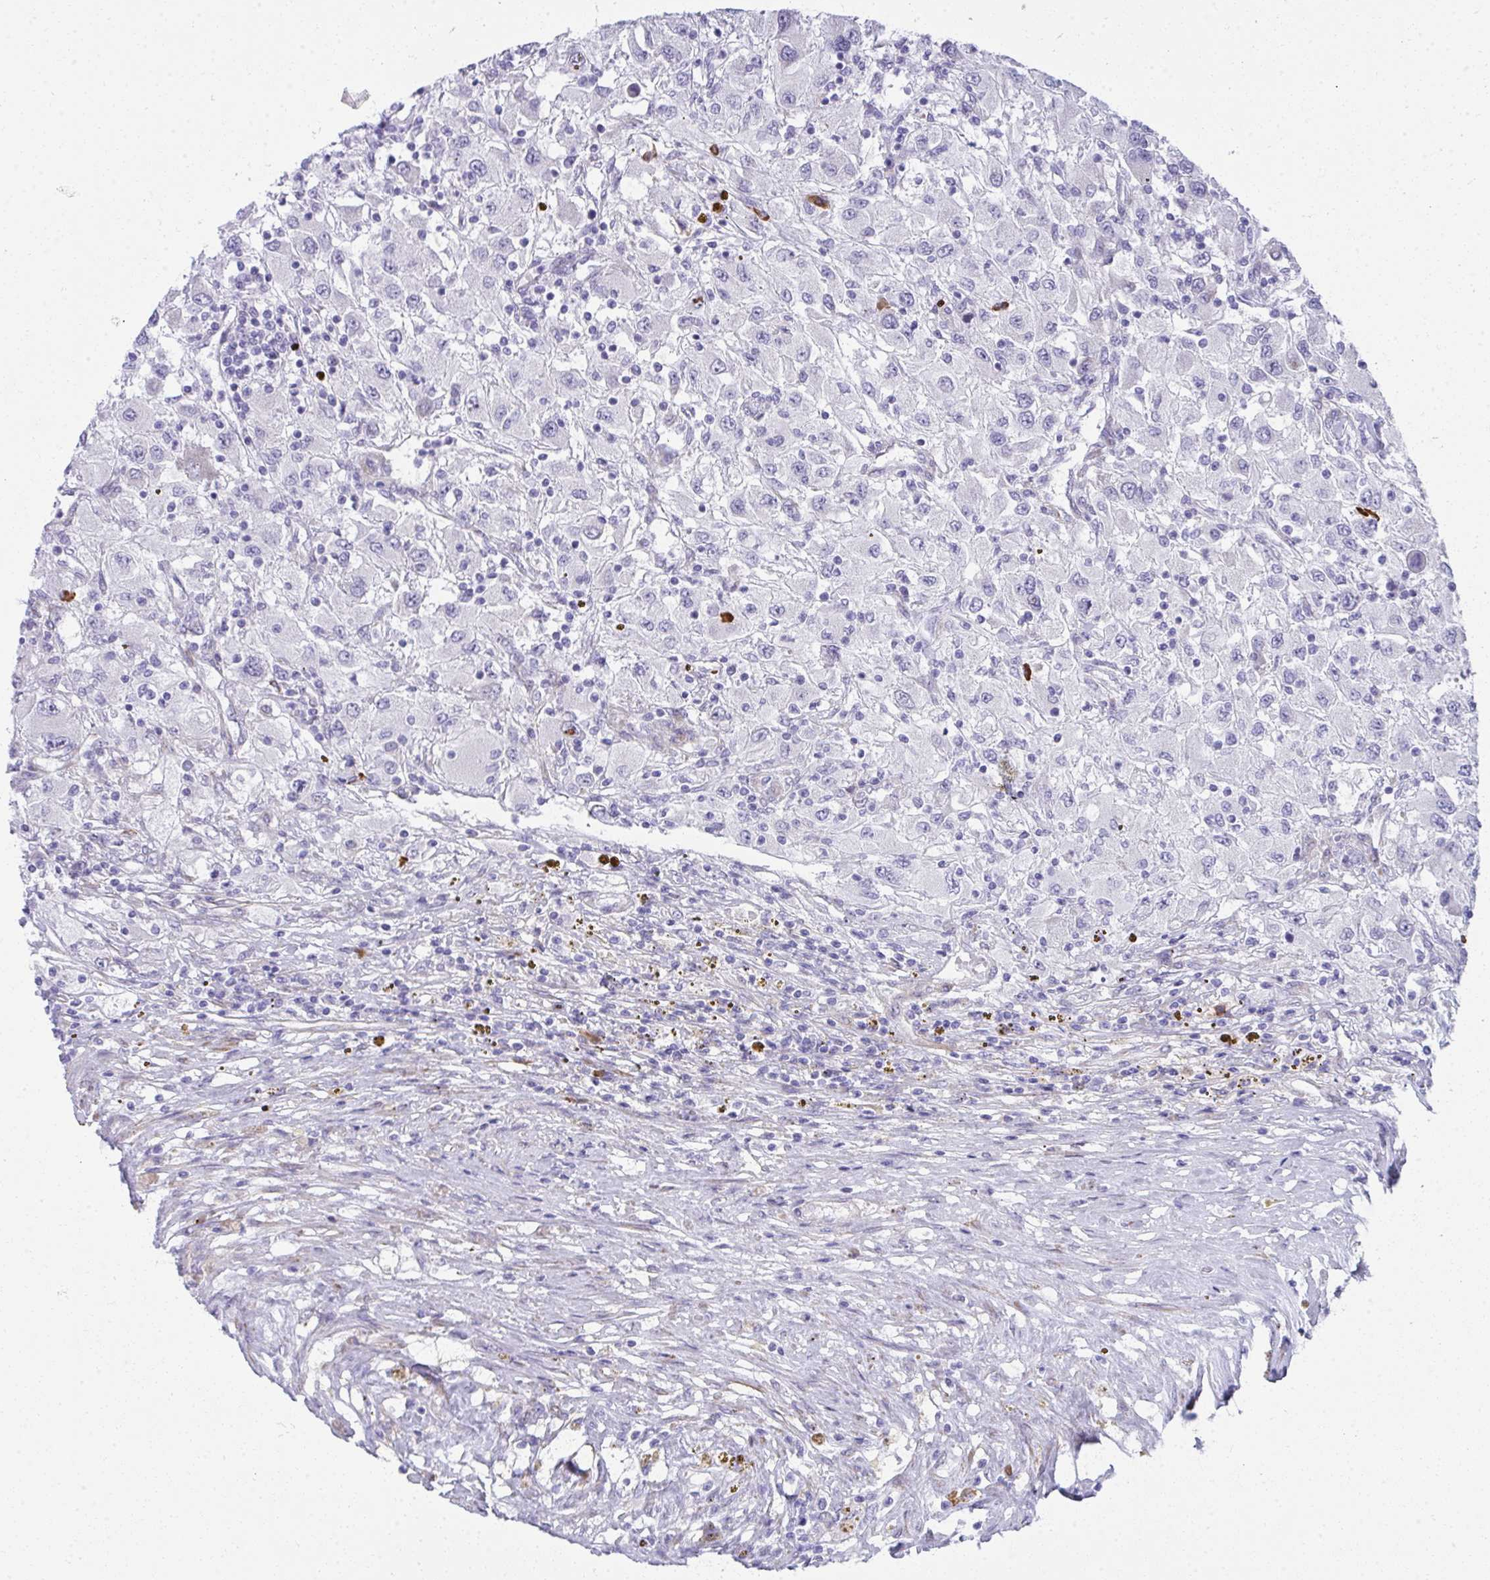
{"staining": {"intensity": "negative", "quantity": "none", "location": "none"}, "tissue": "renal cancer", "cell_type": "Tumor cells", "image_type": "cancer", "snomed": [{"axis": "morphology", "description": "Adenocarcinoma, NOS"}, {"axis": "topography", "description": "Kidney"}], "caption": "High magnification brightfield microscopy of adenocarcinoma (renal) stained with DAB (brown) and counterstained with hematoxylin (blue): tumor cells show no significant expression.", "gene": "PUS7L", "patient": {"sex": "female", "age": 67}}